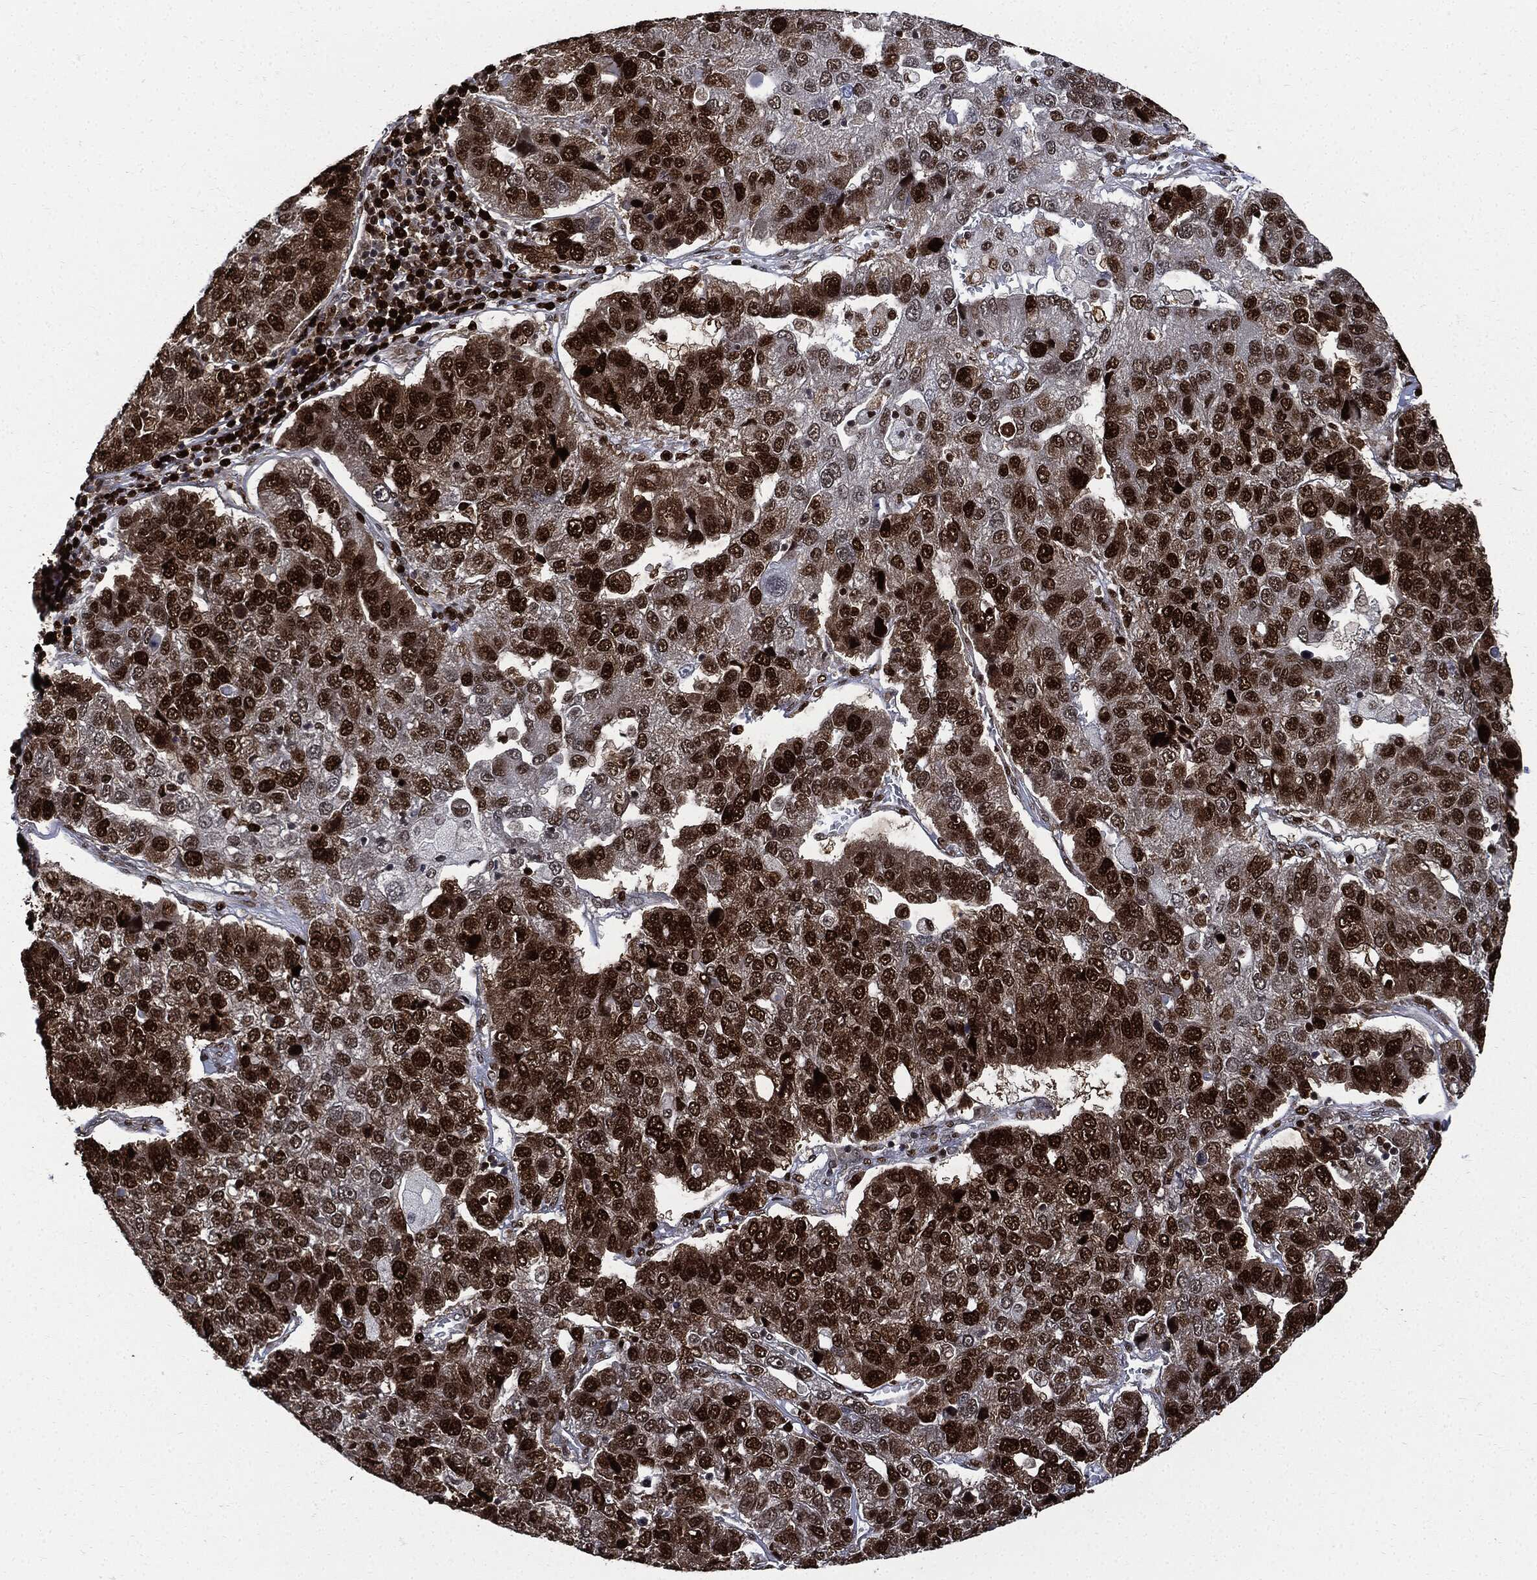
{"staining": {"intensity": "strong", "quantity": ">75%", "location": "cytoplasmic/membranous,nuclear"}, "tissue": "pancreatic cancer", "cell_type": "Tumor cells", "image_type": "cancer", "snomed": [{"axis": "morphology", "description": "Adenocarcinoma, NOS"}, {"axis": "topography", "description": "Pancreas"}], "caption": "This is an image of IHC staining of pancreatic adenocarcinoma, which shows strong staining in the cytoplasmic/membranous and nuclear of tumor cells.", "gene": "PCNA", "patient": {"sex": "female", "age": 61}}